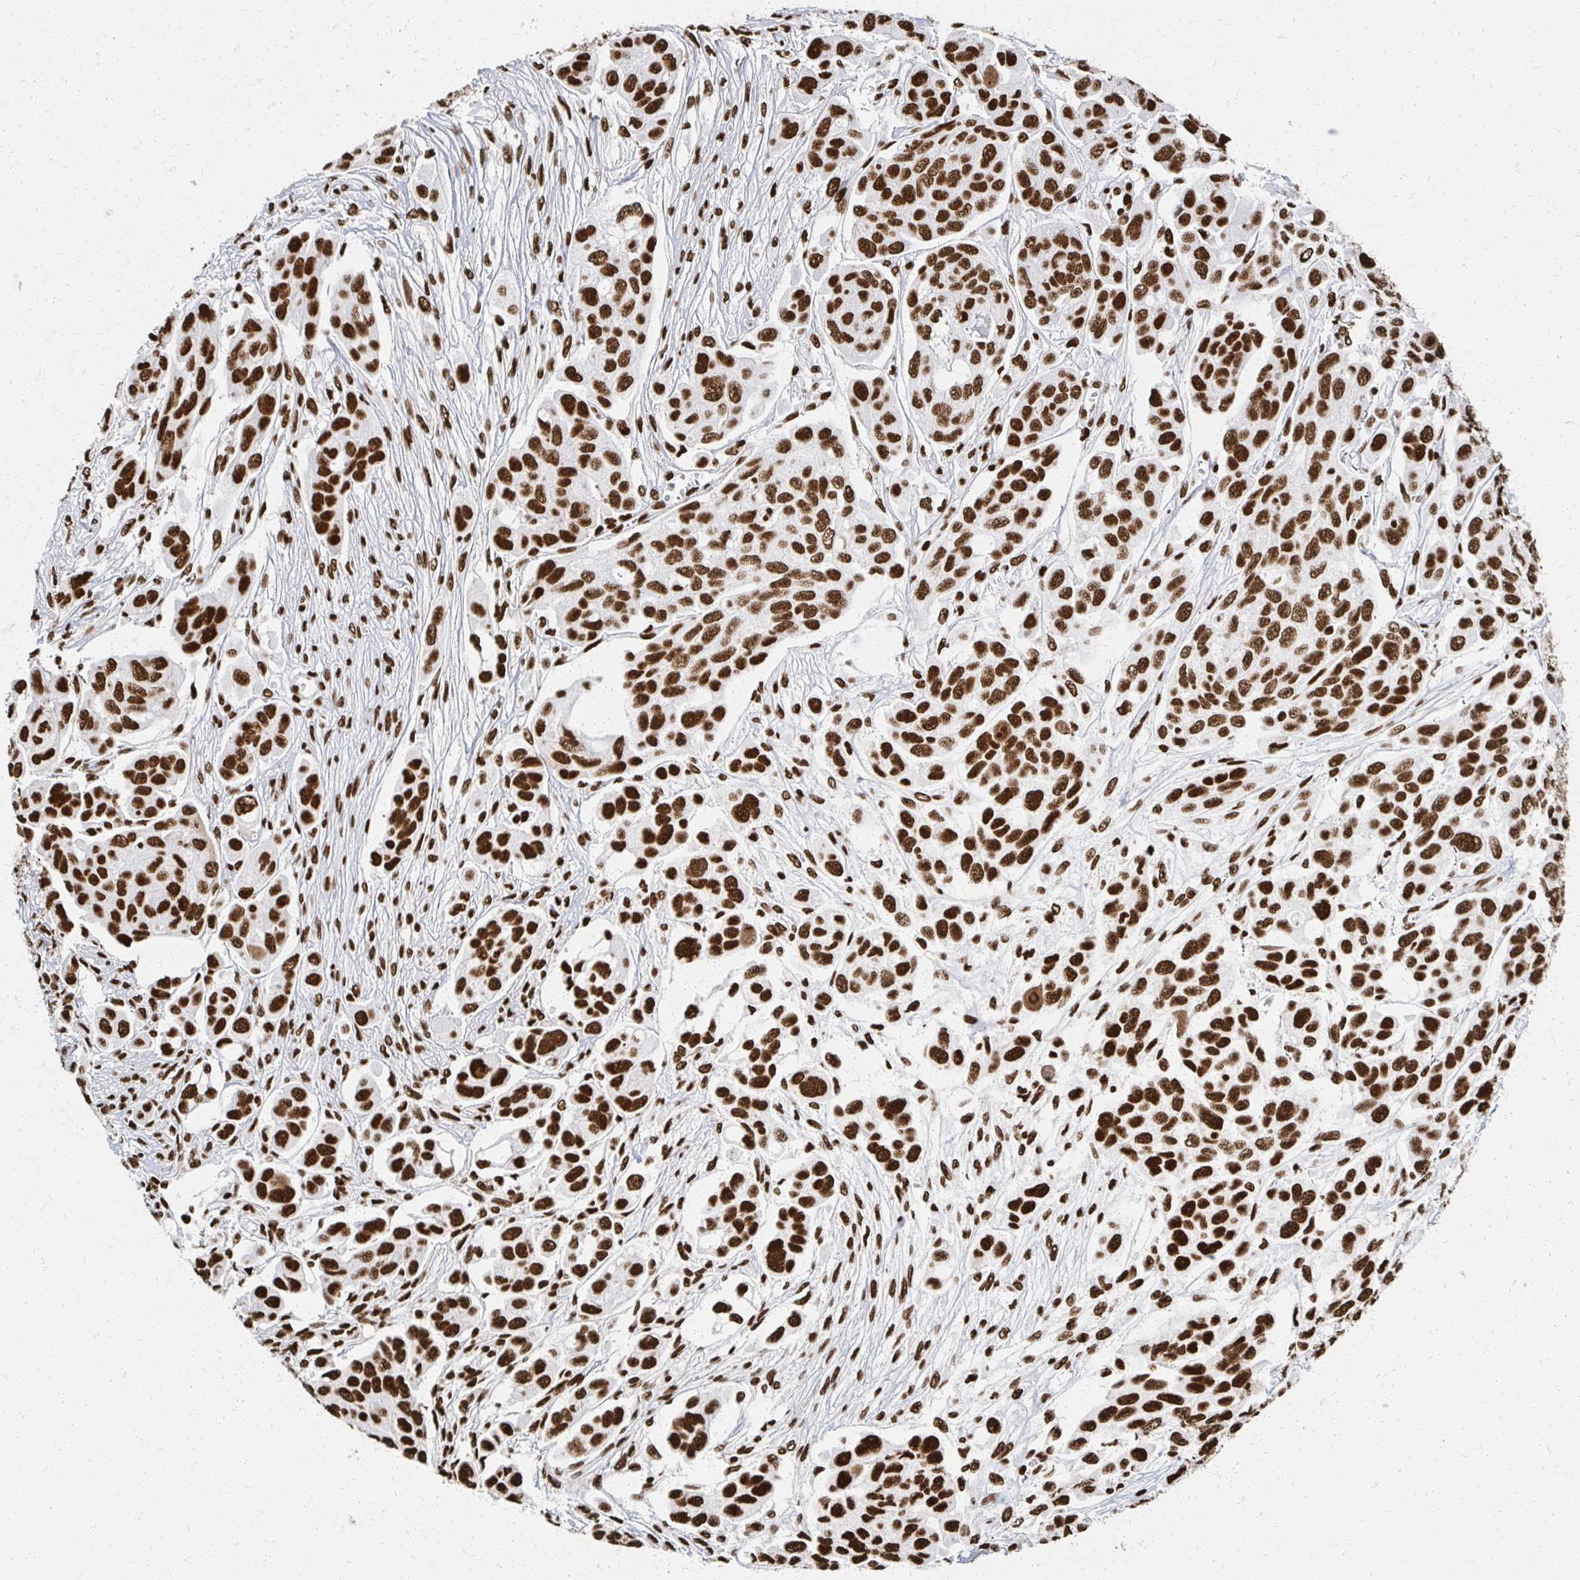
{"staining": {"intensity": "strong", "quantity": ">75%", "location": "nuclear"}, "tissue": "ovarian cancer", "cell_type": "Tumor cells", "image_type": "cancer", "snomed": [{"axis": "morphology", "description": "Carcinoma, endometroid"}, {"axis": "topography", "description": "Ovary"}], "caption": "Immunohistochemical staining of human endometroid carcinoma (ovarian) displays high levels of strong nuclear expression in approximately >75% of tumor cells.", "gene": "RBBP7", "patient": {"sex": "female", "age": 70}}